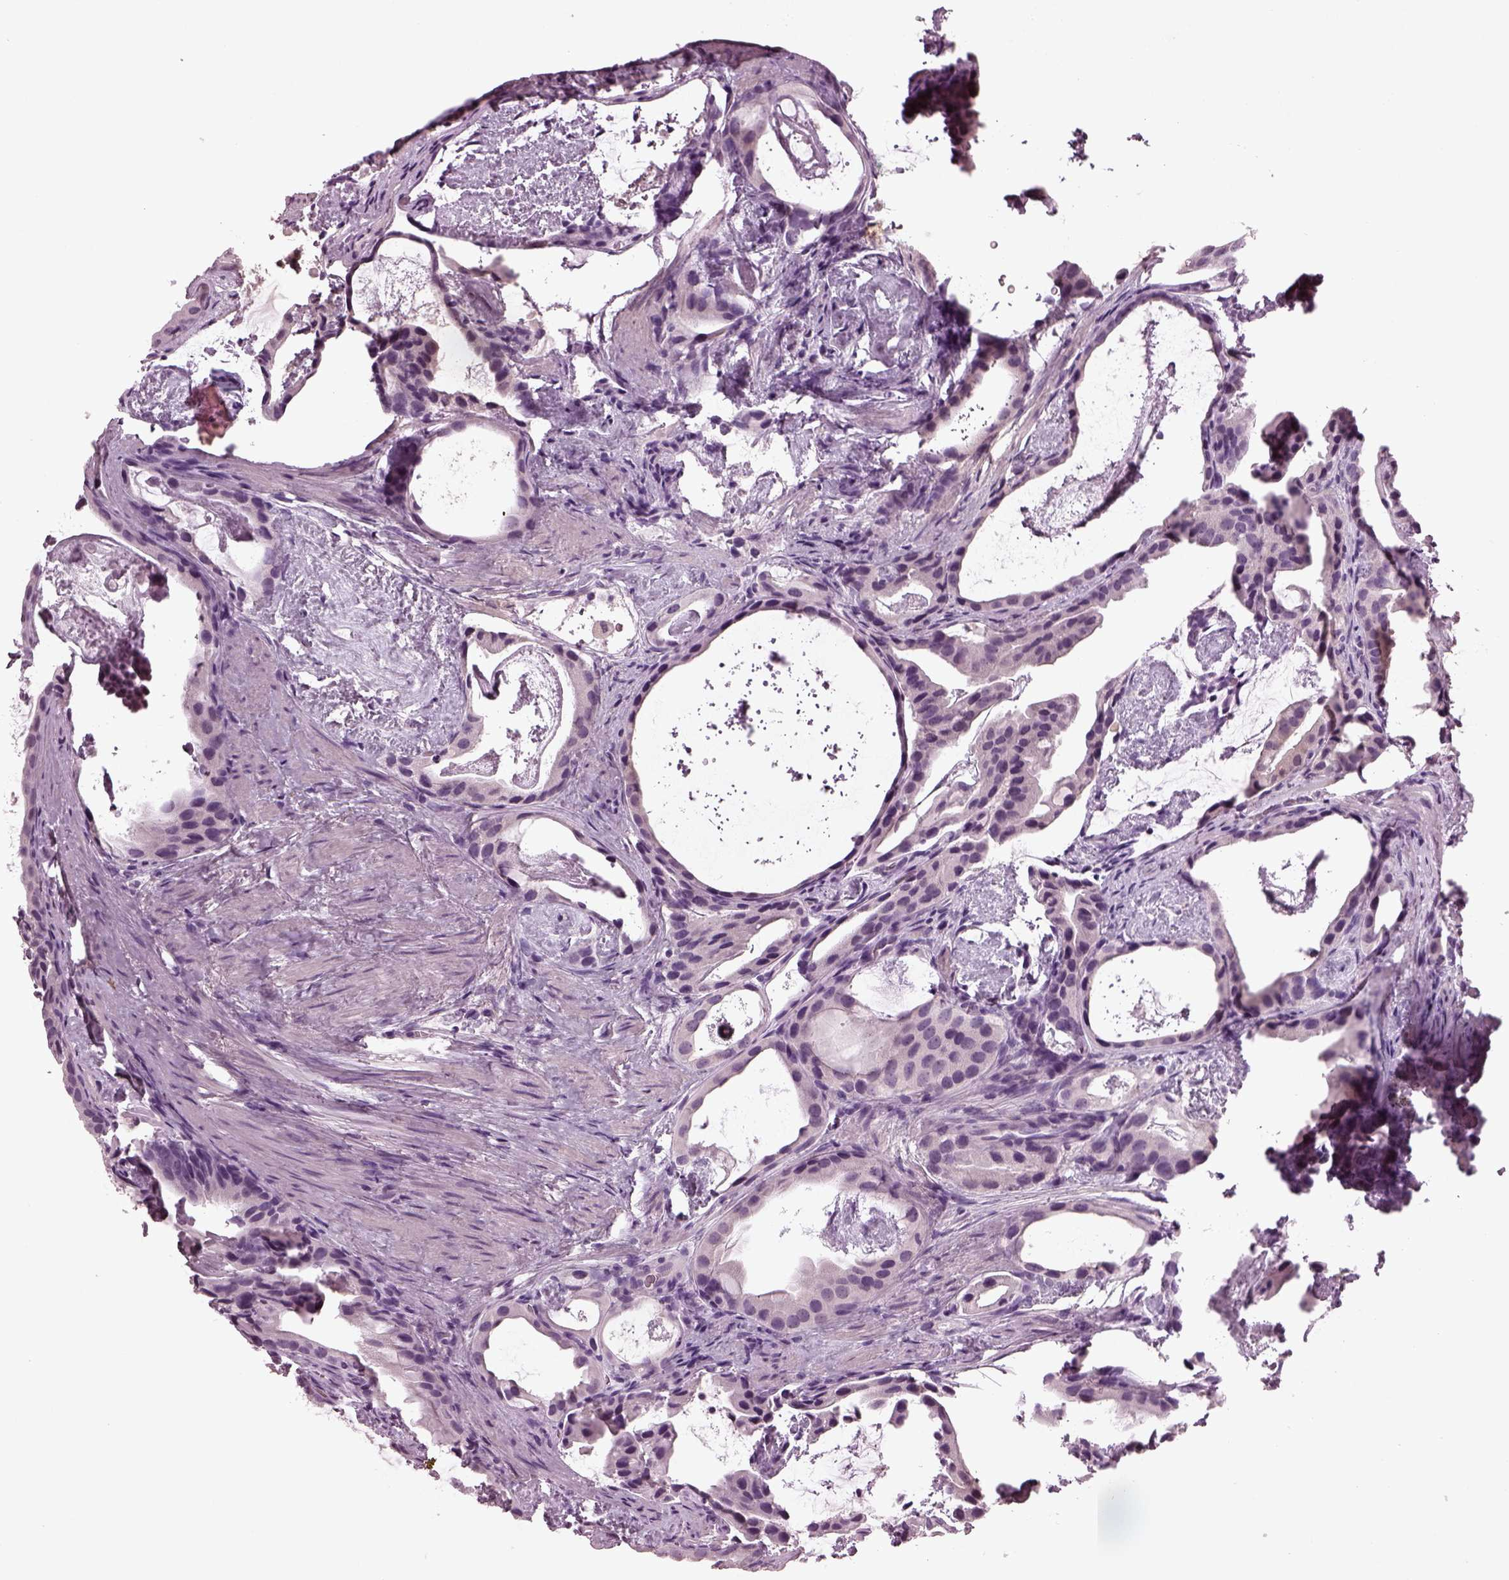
{"staining": {"intensity": "negative", "quantity": "none", "location": "none"}, "tissue": "prostate cancer", "cell_type": "Tumor cells", "image_type": "cancer", "snomed": [{"axis": "morphology", "description": "Adenocarcinoma, Low grade"}, {"axis": "topography", "description": "Prostate and seminal vesicle, NOS"}], "caption": "Protein analysis of prostate cancer reveals no significant positivity in tumor cells. (DAB (3,3'-diaminobenzidine) immunohistochemistry (IHC) visualized using brightfield microscopy, high magnification).", "gene": "SLC6A17", "patient": {"sex": "male", "age": 71}}